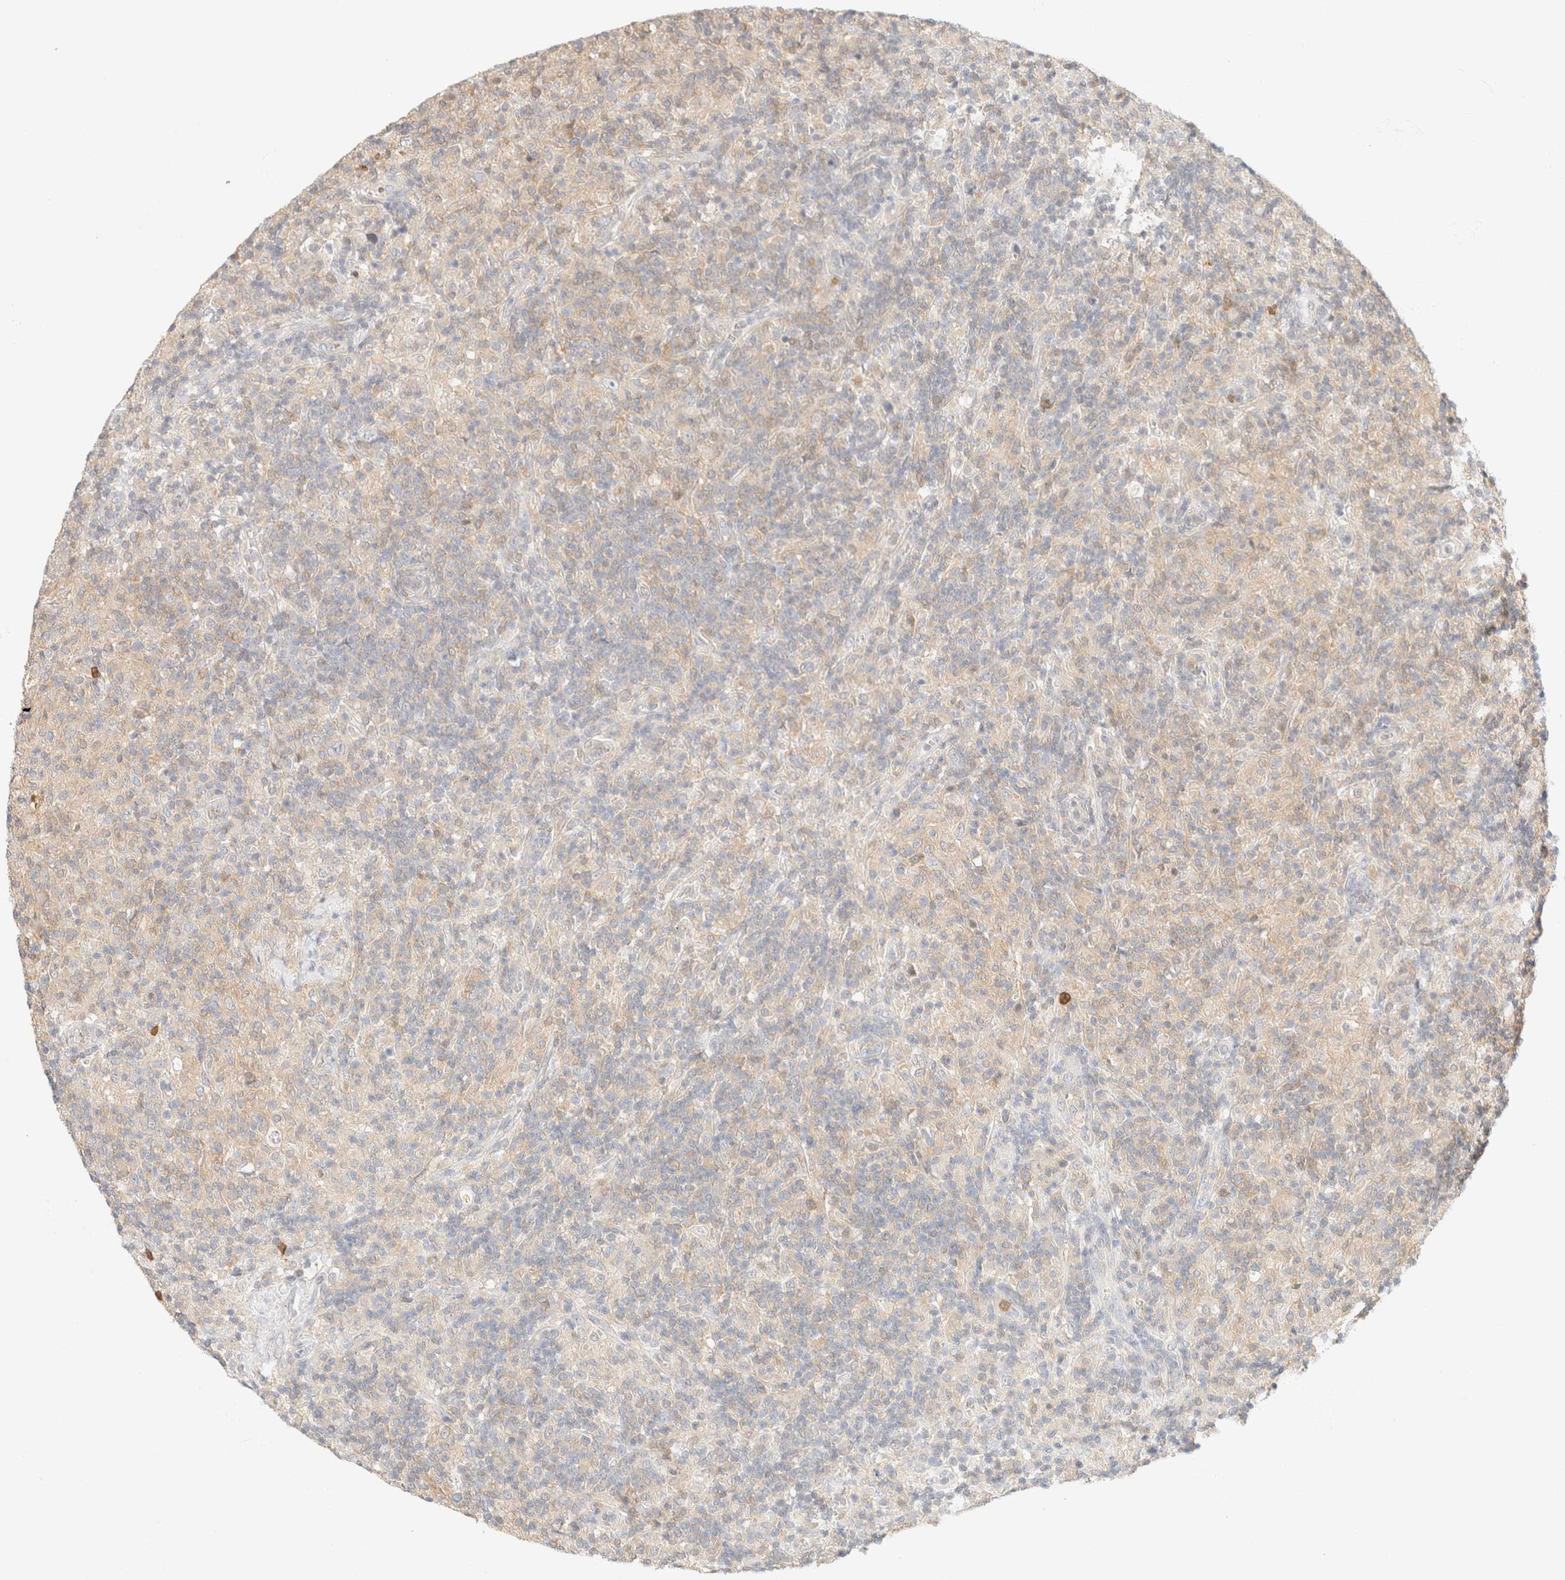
{"staining": {"intensity": "weak", "quantity": "<25%", "location": "cytoplasmic/membranous"}, "tissue": "lymphoma", "cell_type": "Tumor cells", "image_type": "cancer", "snomed": [{"axis": "morphology", "description": "Hodgkin's disease, NOS"}, {"axis": "topography", "description": "Lymph node"}], "caption": "Protein analysis of Hodgkin's disease reveals no significant expression in tumor cells.", "gene": "GPI", "patient": {"sex": "male", "age": 70}}